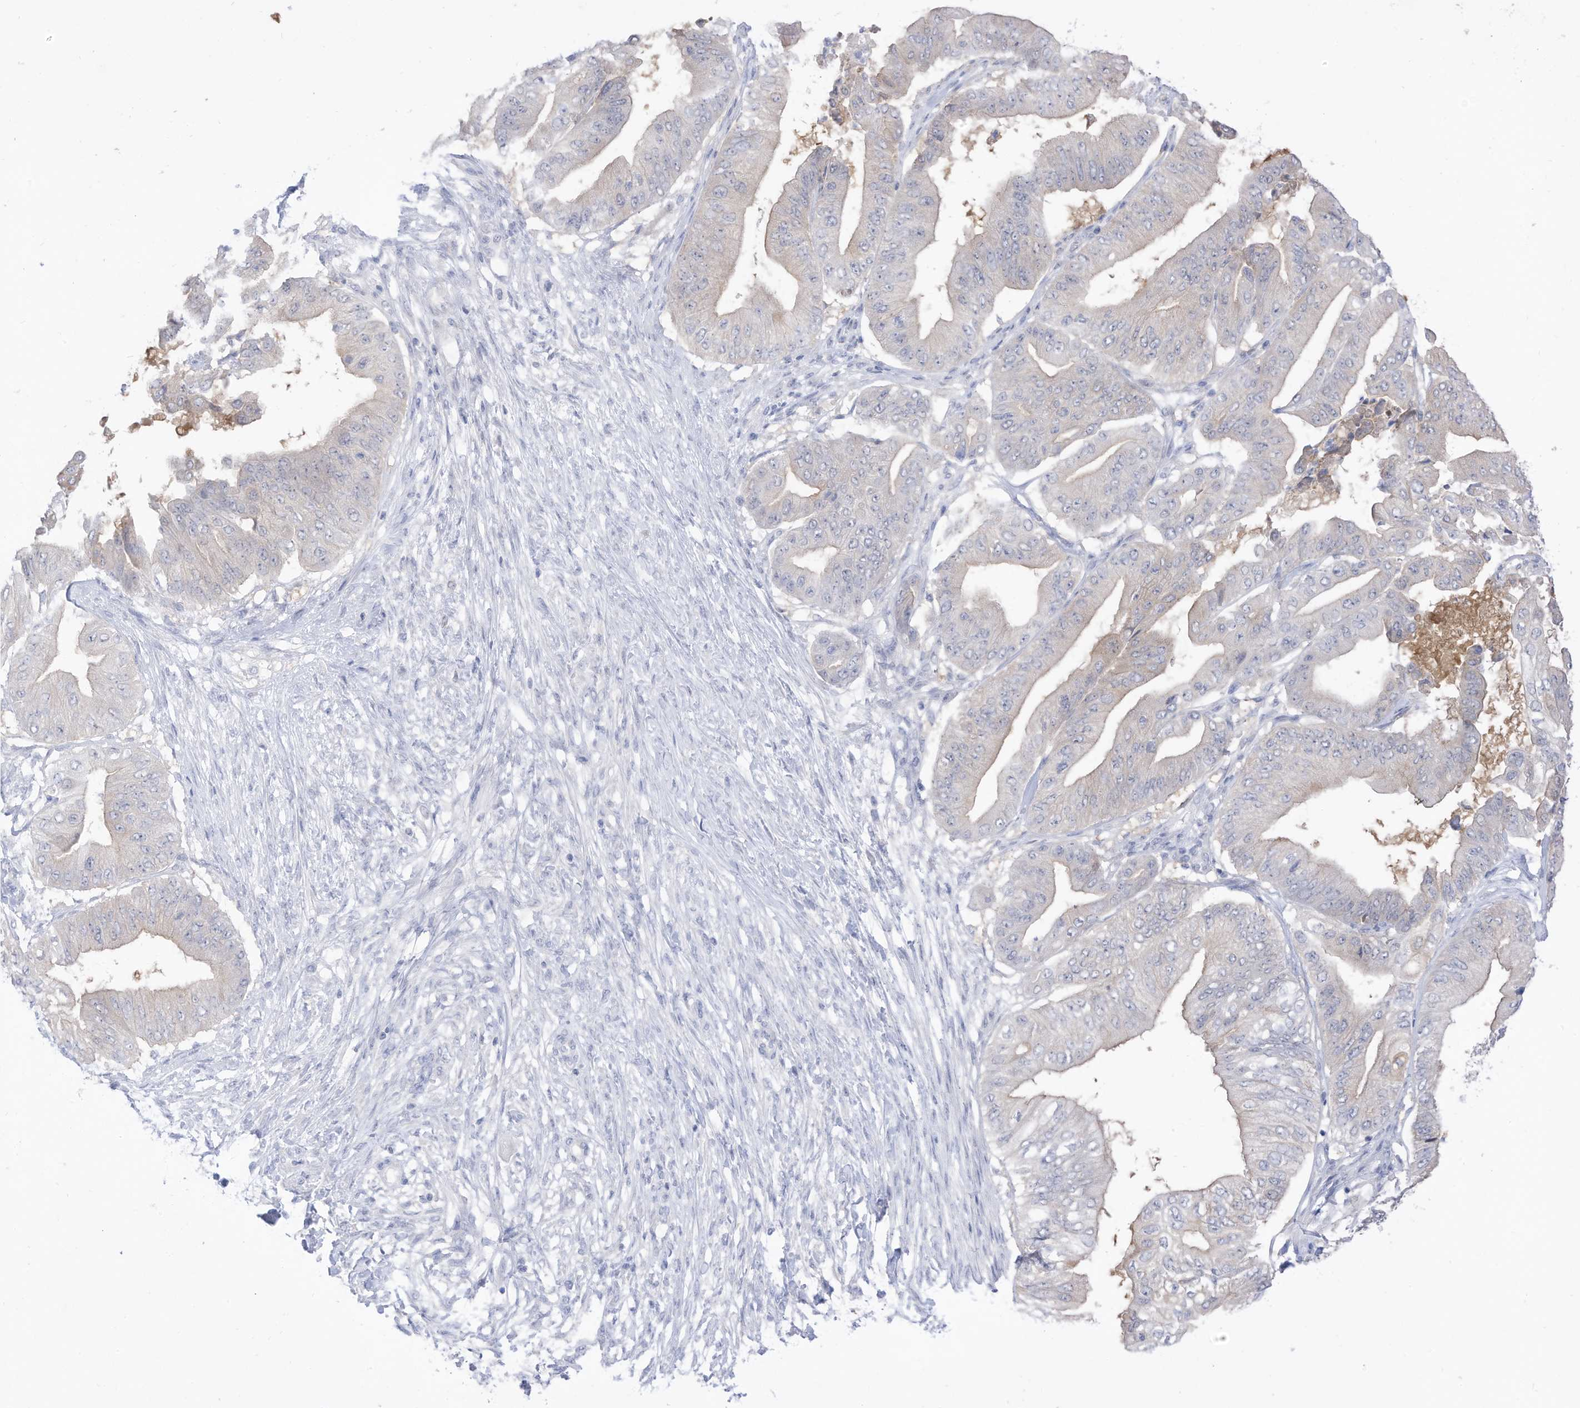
{"staining": {"intensity": "negative", "quantity": "none", "location": "none"}, "tissue": "pancreatic cancer", "cell_type": "Tumor cells", "image_type": "cancer", "snomed": [{"axis": "morphology", "description": "Adenocarcinoma, NOS"}, {"axis": "topography", "description": "Pancreas"}], "caption": "Immunohistochemistry (IHC) of pancreatic cancer (adenocarcinoma) reveals no staining in tumor cells.", "gene": "OGT", "patient": {"sex": "female", "age": 77}}